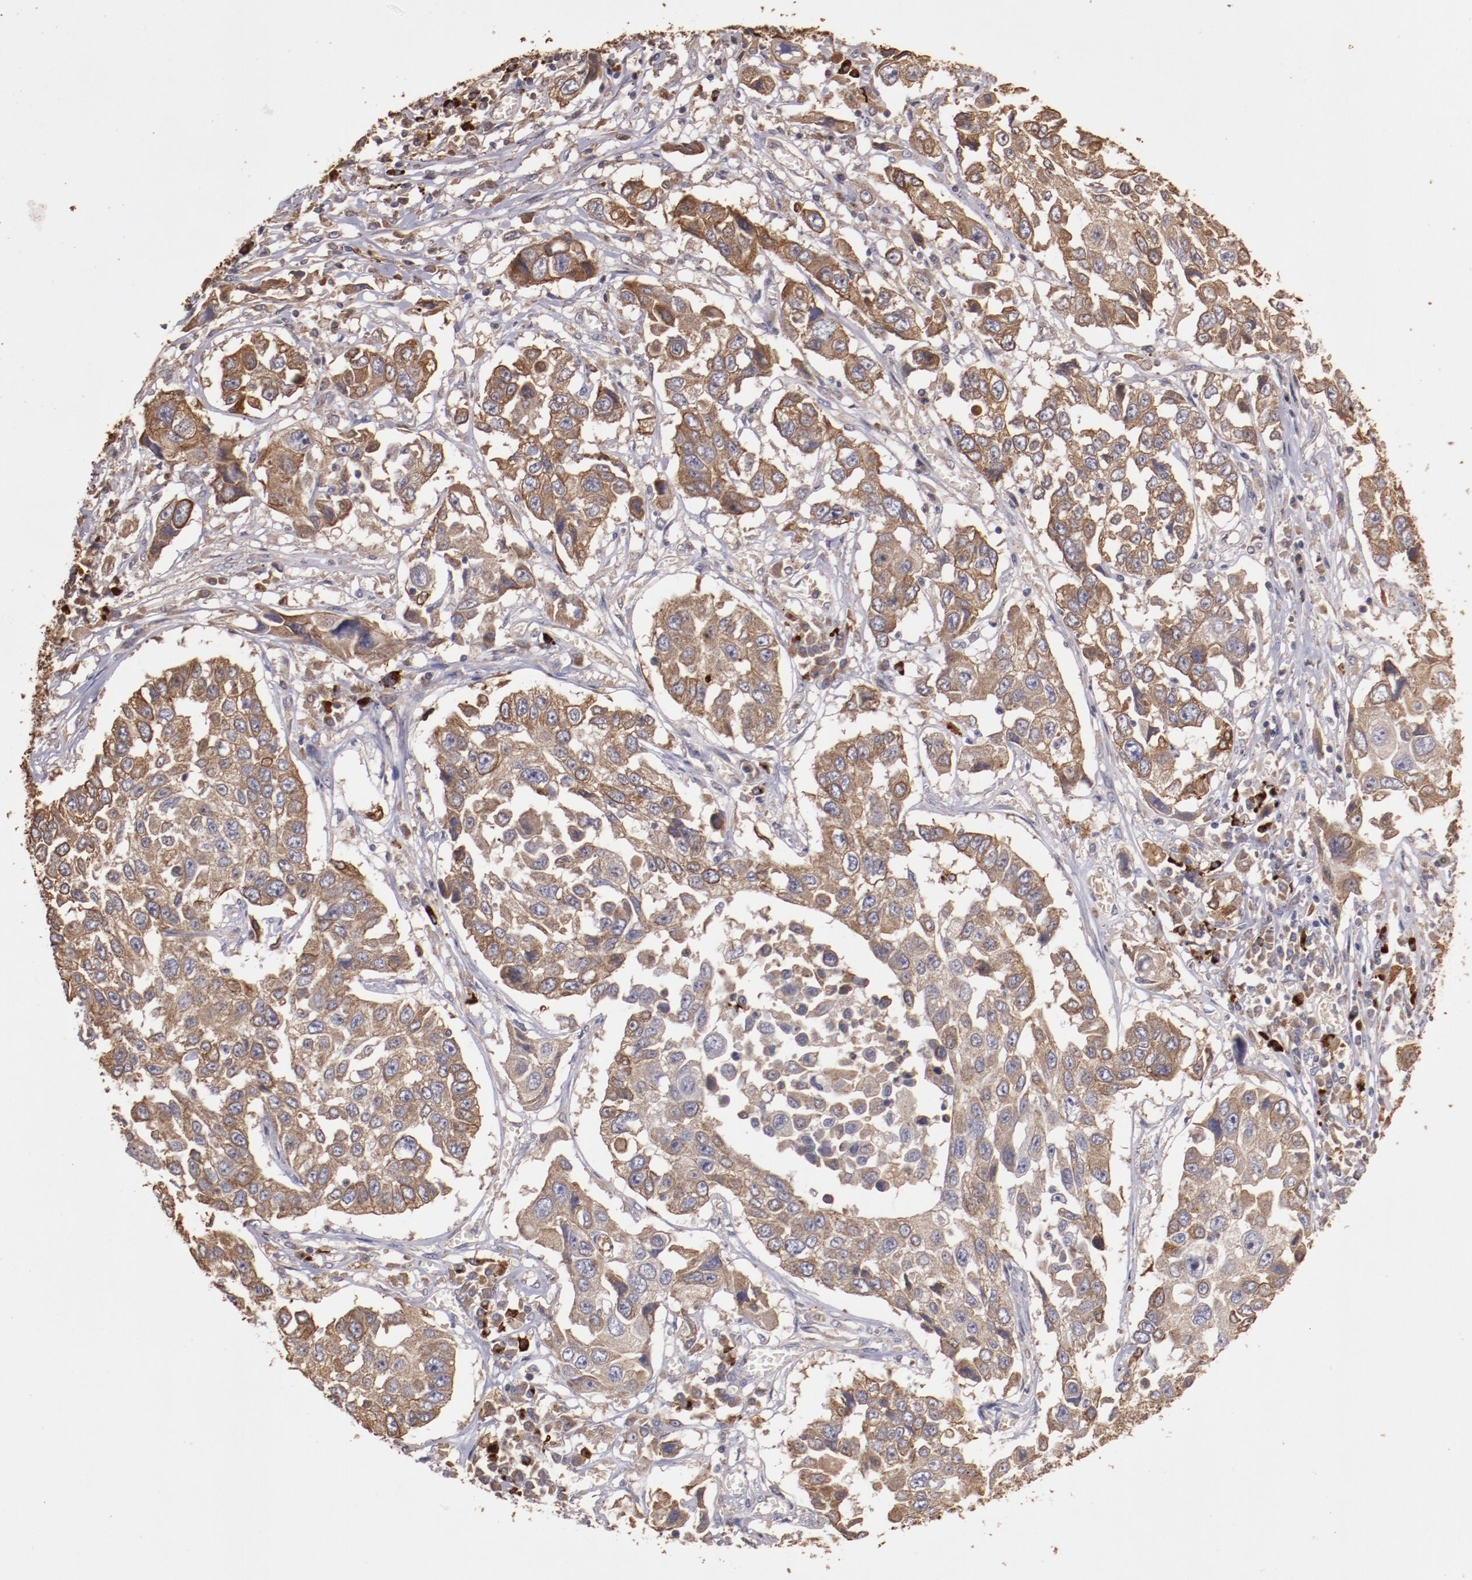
{"staining": {"intensity": "moderate", "quantity": ">75%", "location": "cytoplasmic/membranous"}, "tissue": "lung cancer", "cell_type": "Tumor cells", "image_type": "cancer", "snomed": [{"axis": "morphology", "description": "Squamous cell carcinoma, NOS"}, {"axis": "topography", "description": "Lung"}], "caption": "IHC image of neoplastic tissue: lung cancer (squamous cell carcinoma) stained using immunohistochemistry (IHC) demonstrates medium levels of moderate protein expression localized specifically in the cytoplasmic/membranous of tumor cells, appearing as a cytoplasmic/membranous brown color.", "gene": "SRRD", "patient": {"sex": "male", "age": 71}}